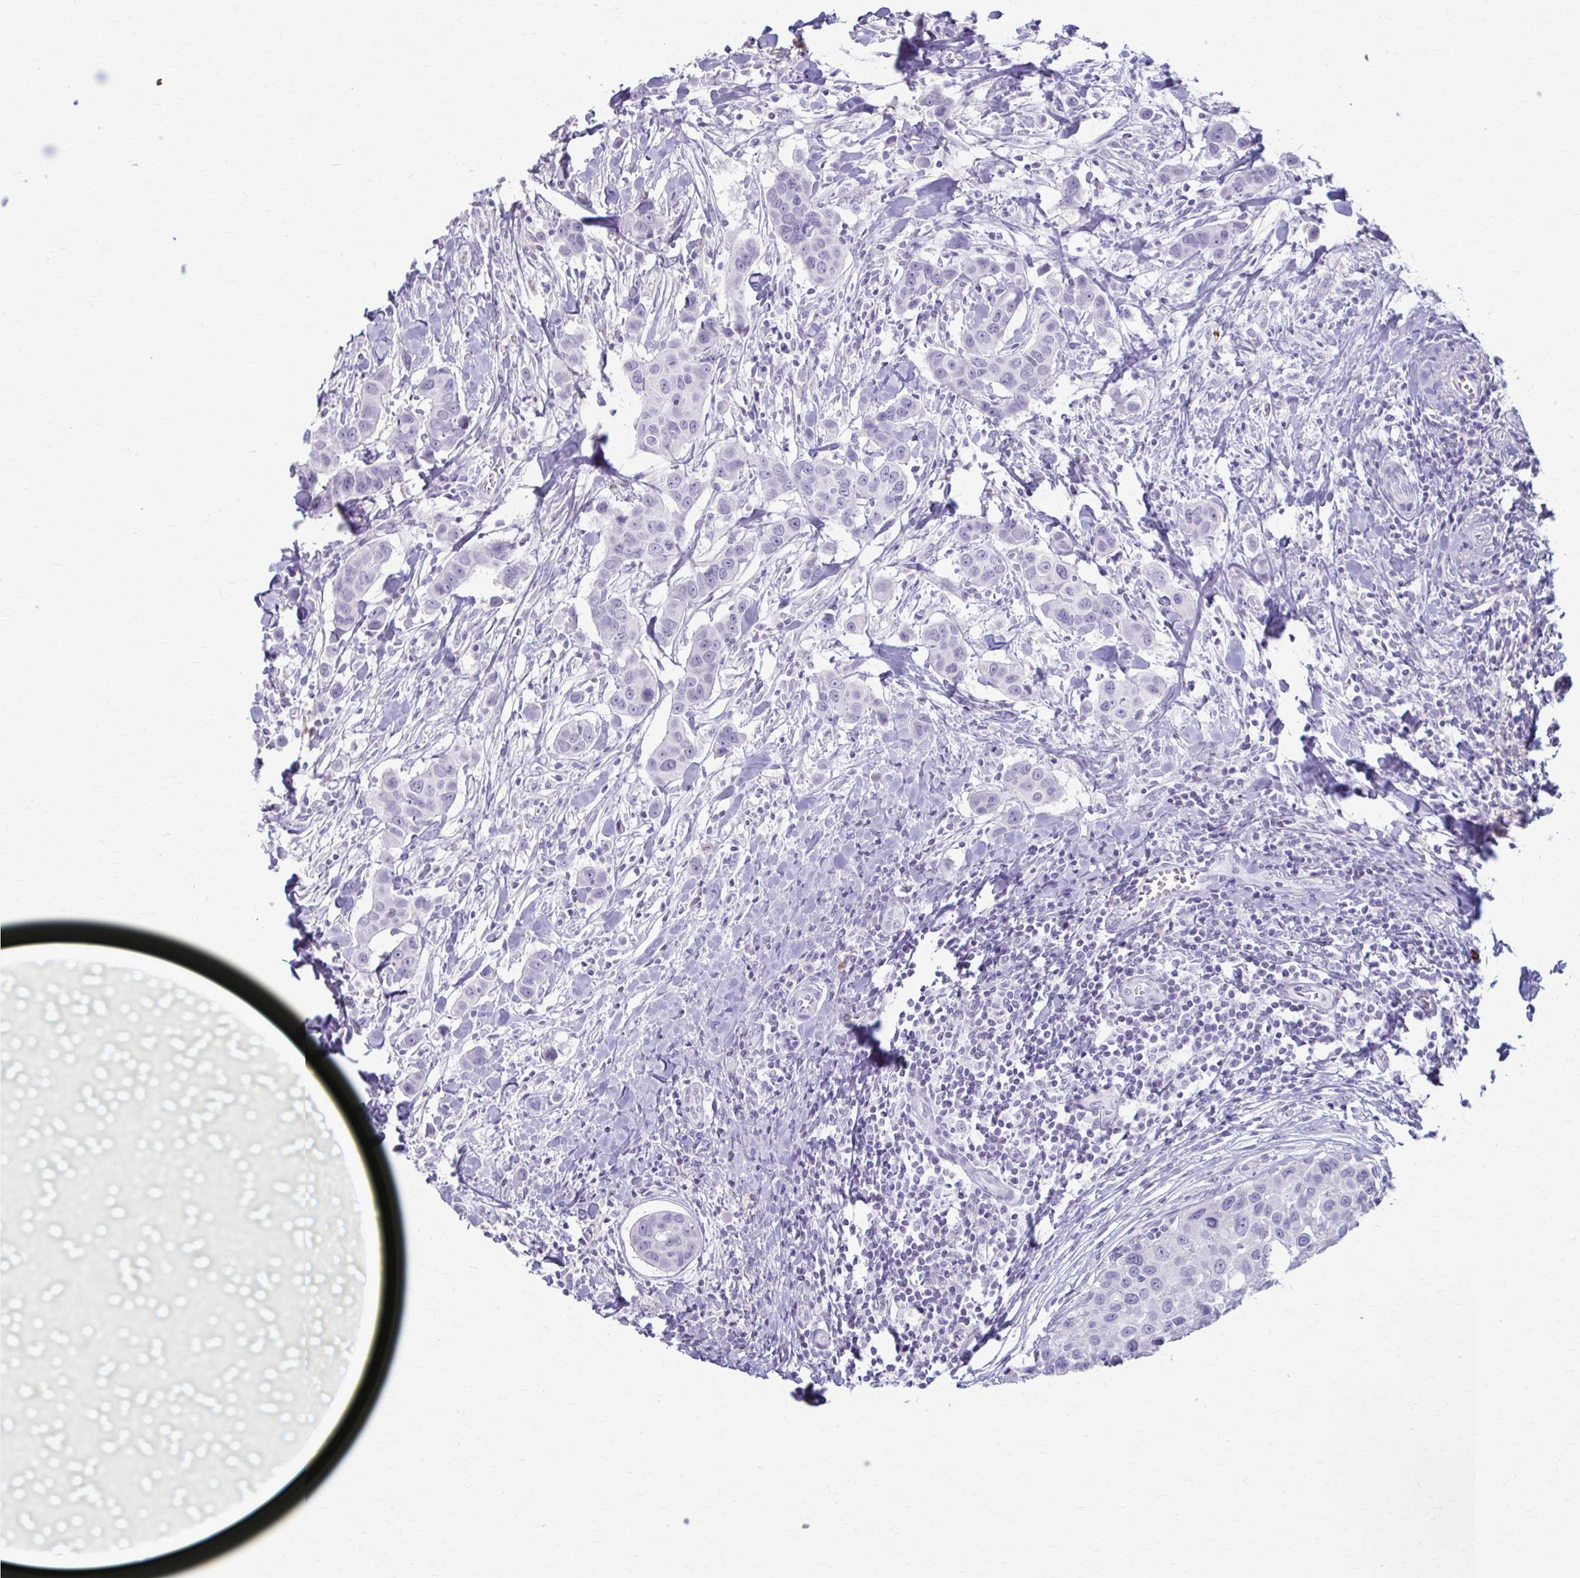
{"staining": {"intensity": "negative", "quantity": "none", "location": "none"}, "tissue": "breast cancer", "cell_type": "Tumor cells", "image_type": "cancer", "snomed": [{"axis": "morphology", "description": "Duct carcinoma"}, {"axis": "topography", "description": "Breast"}], "caption": "Breast invasive ductal carcinoma stained for a protein using immunohistochemistry displays no positivity tumor cells.", "gene": "LDLRAP1", "patient": {"sex": "female", "age": 24}}